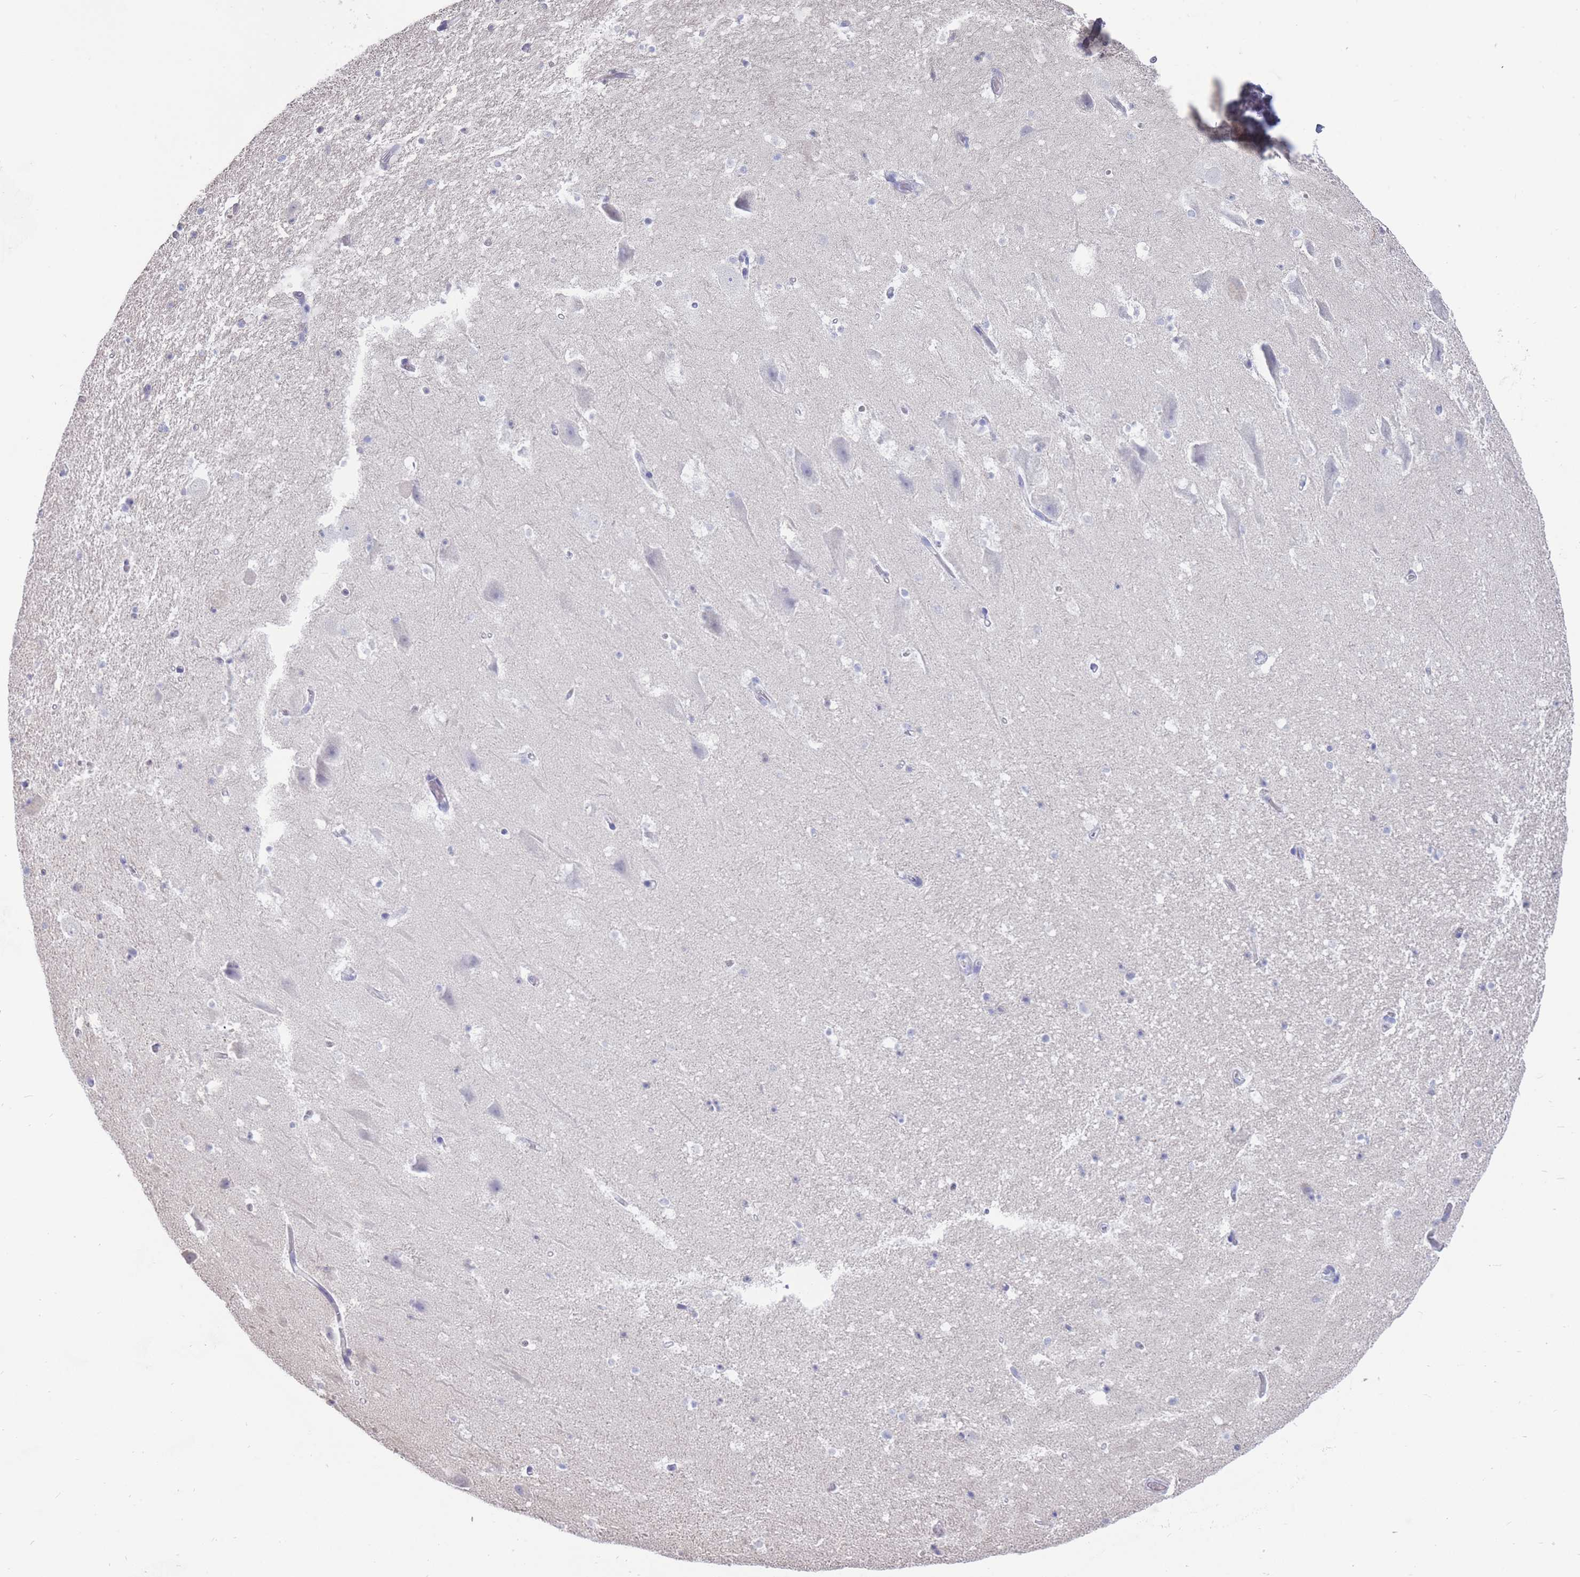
{"staining": {"intensity": "negative", "quantity": "none", "location": "none"}, "tissue": "hippocampus", "cell_type": "Glial cells", "image_type": "normal", "snomed": [{"axis": "morphology", "description": "Normal tissue, NOS"}, {"axis": "topography", "description": "Hippocampus"}], "caption": "This image is of benign hippocampus stained with IHC to label a protein in brown with the nuclei are counter-stained blue. There is no expression in glial cells.", "gene": "CYP51A1", "patient": {"sex": "male", "age": 37}}